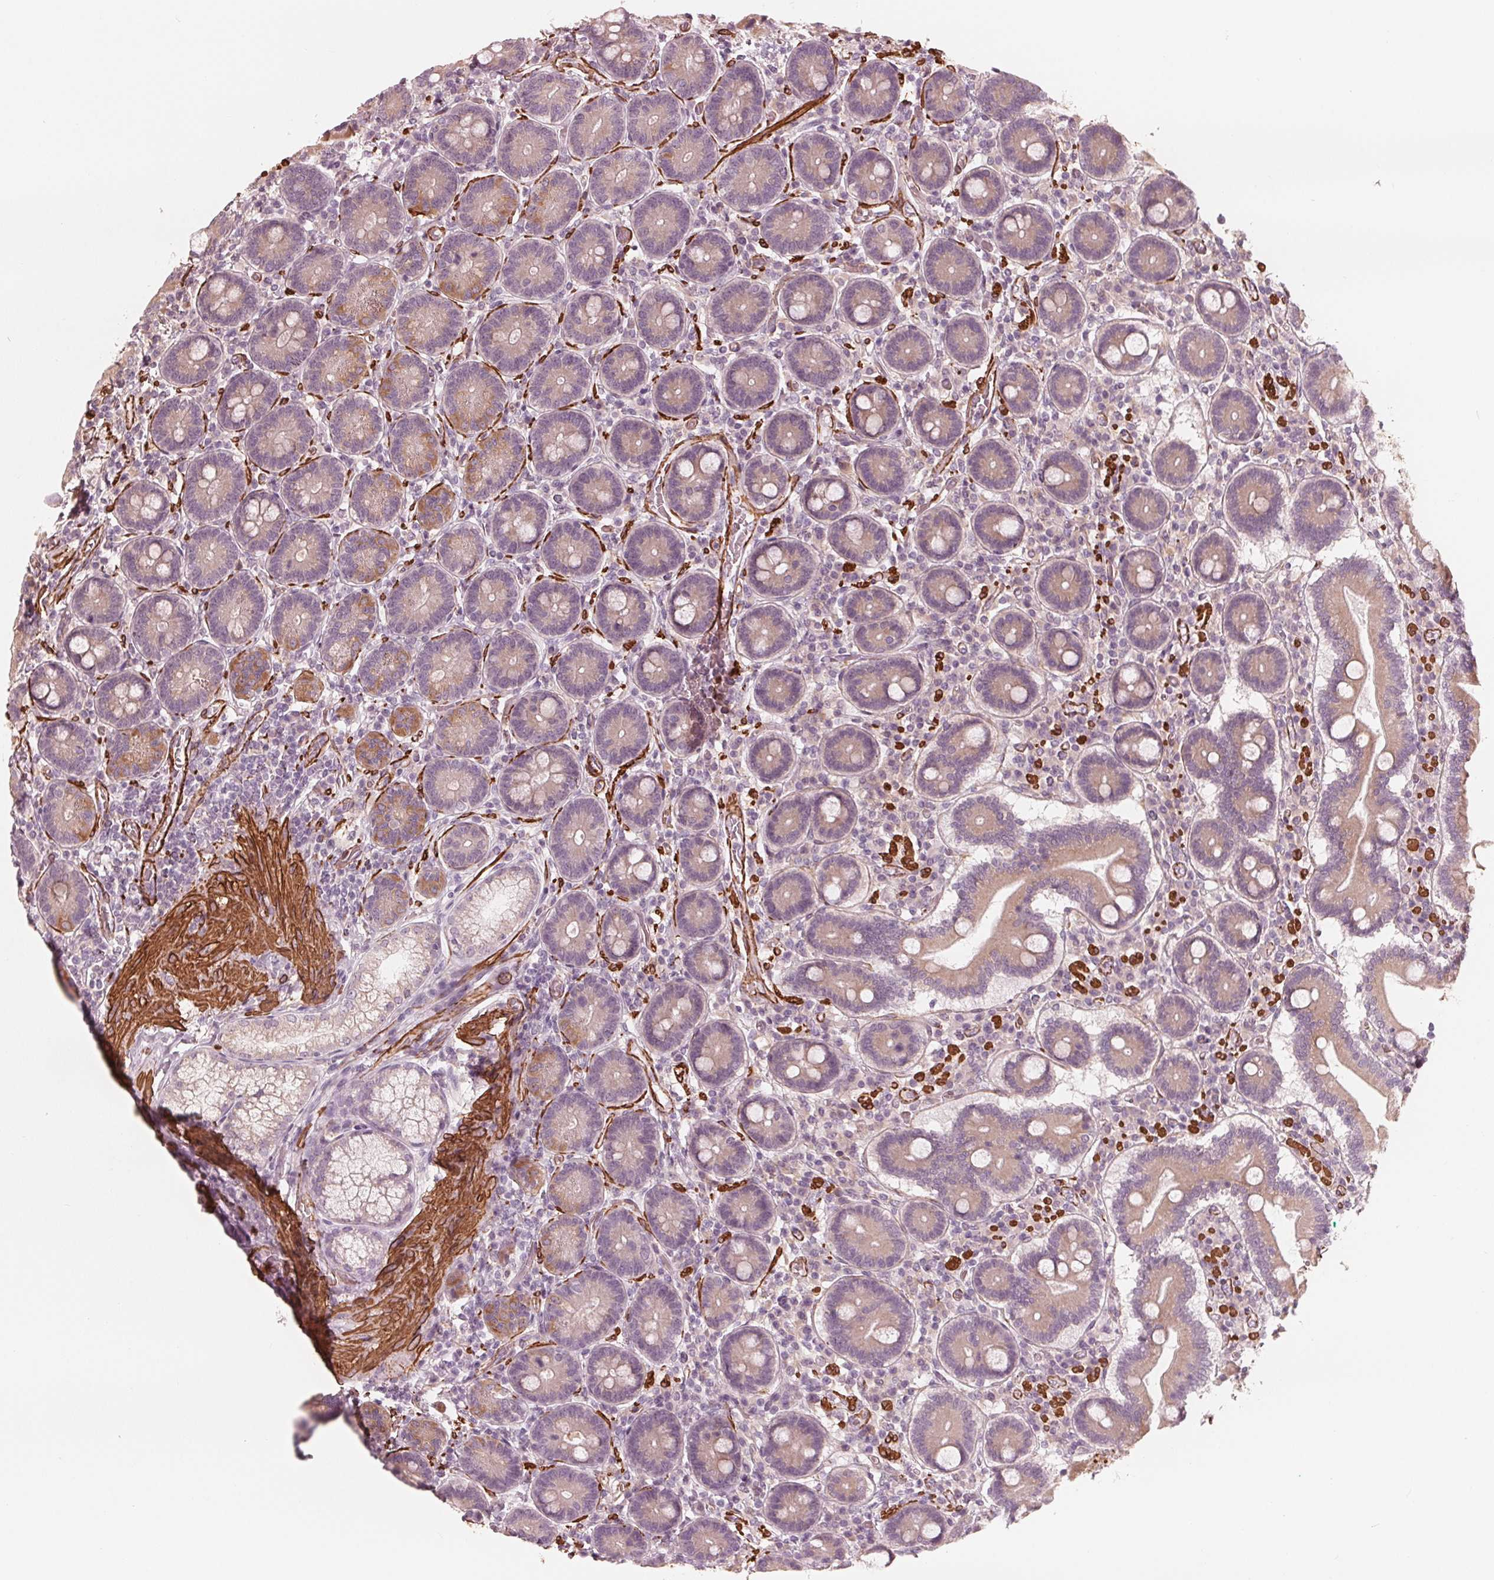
{"staining": {"intensity": "weak", "quantity": "25%-75%", "location": "cytoplasmic/membranous"}, "tissue": "duodenum", "cell_type": "Glandular cells", "image_type": "normal", "snomed": [{"axis": "morphology", "description": "Normal tissue, NOS"}, {"axis": "topography", "description": "Duodenum"}], "caption": "Immunohistochemistry (IHC) image of benign duodenum: human duodenum stained using immunohistochemistry demonstrates low levels of weak protein expression localized specifically in the cytoplasmic/membranous of glandular cells, appearing as a cytoplasmic/membranous brown color.", "gene": "MIER3", "patient": {"sex": "female", "age": 62}}